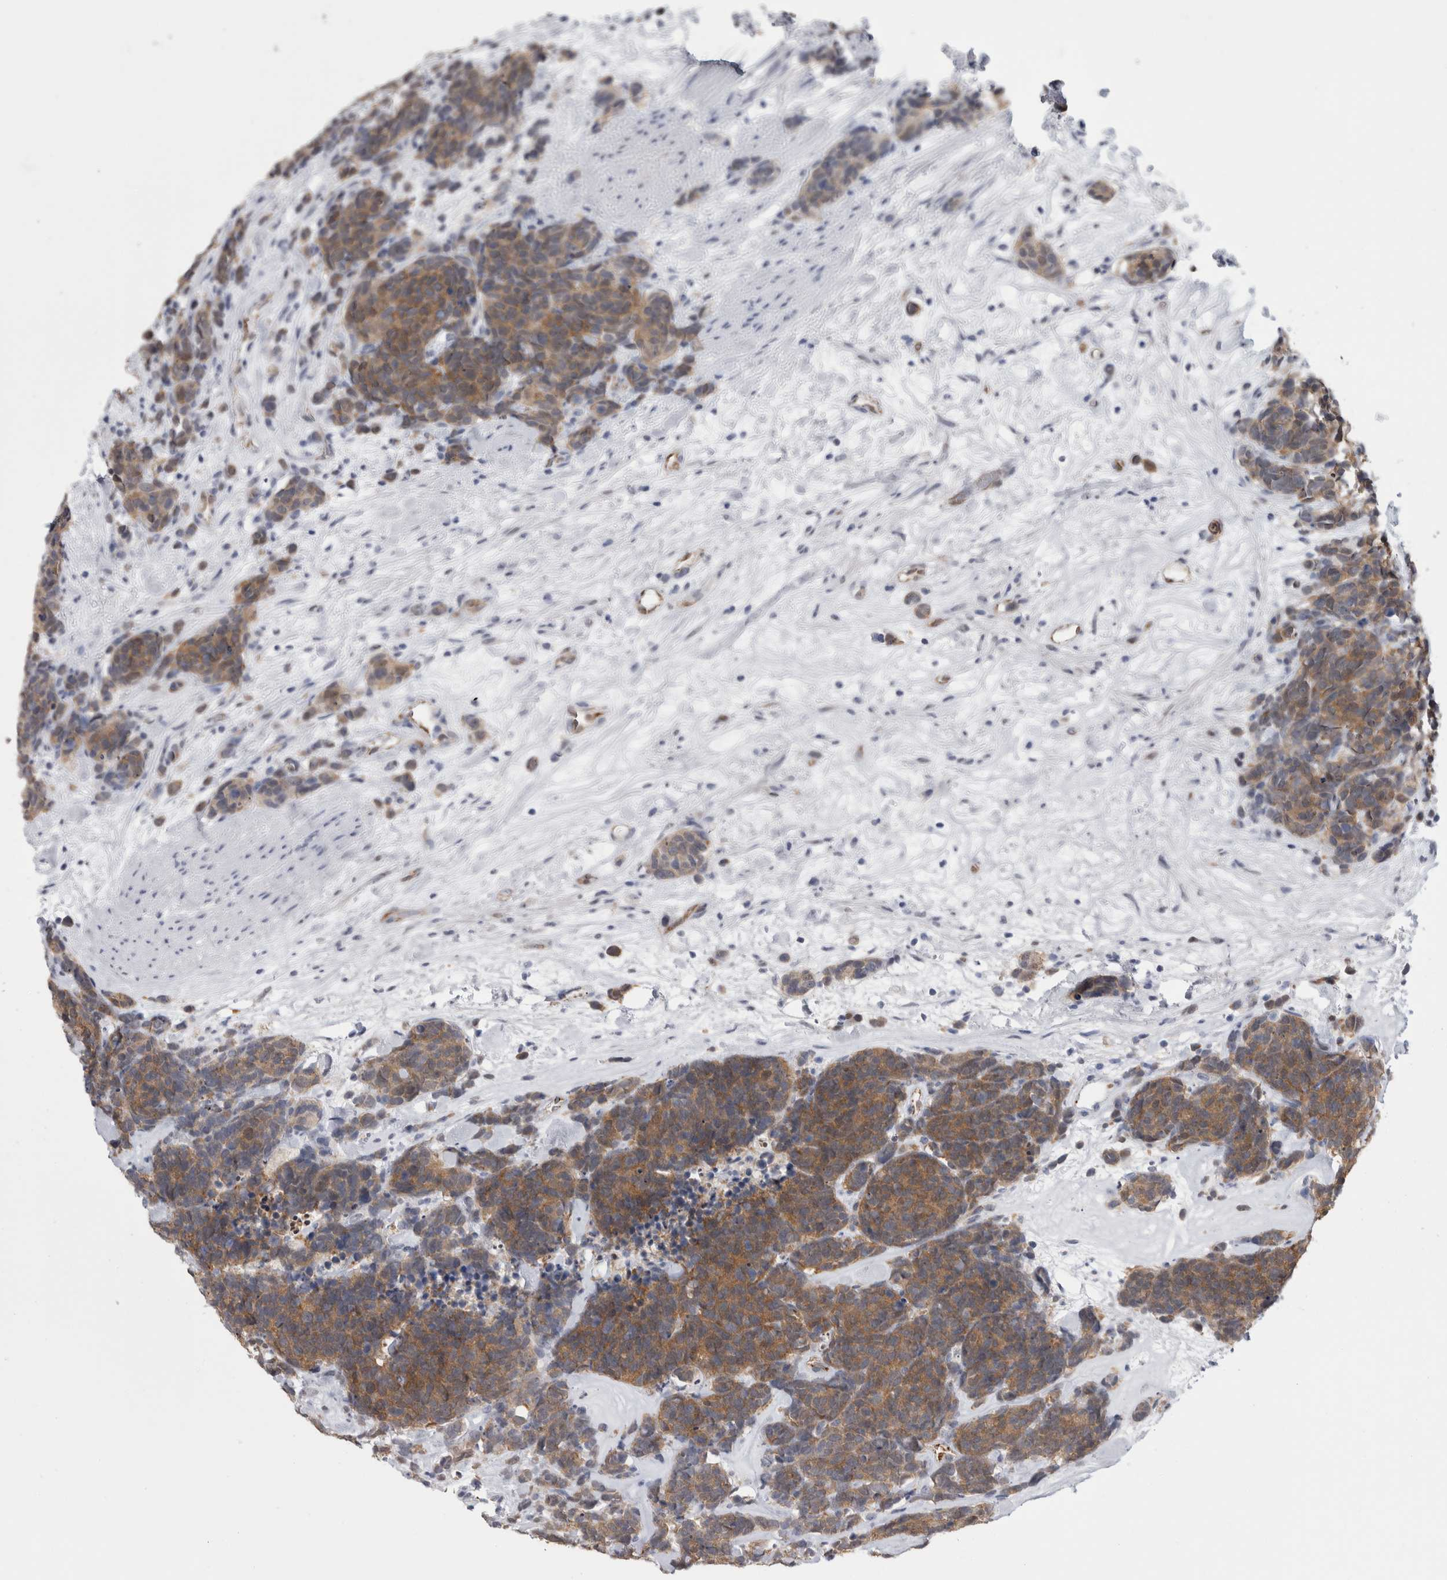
{"staining": {"intensity": "moderate", "quantity": ">75%", "location": "cytoplasmic/membranous"}, "tissue": "carcinoid", "cell_type": "Tumor cells", "image_type": "cancer", "snomed": [{"axis": "morphology", "description": "Carcinoma, NOS"}, {"axis": "morphology", "description": "Carcinoid, malignant, NOS"}, {"axis": "topography", "description": "Urinary bladder"}], "caption": "Malignant carcinoid stained for a protein (brown) demonstrates moderate cytoplasmic/membranous positive expression in about >75% of tumor cells.", "gene": "ACOT7", "patient": {"sex": "male", "age": 57}}